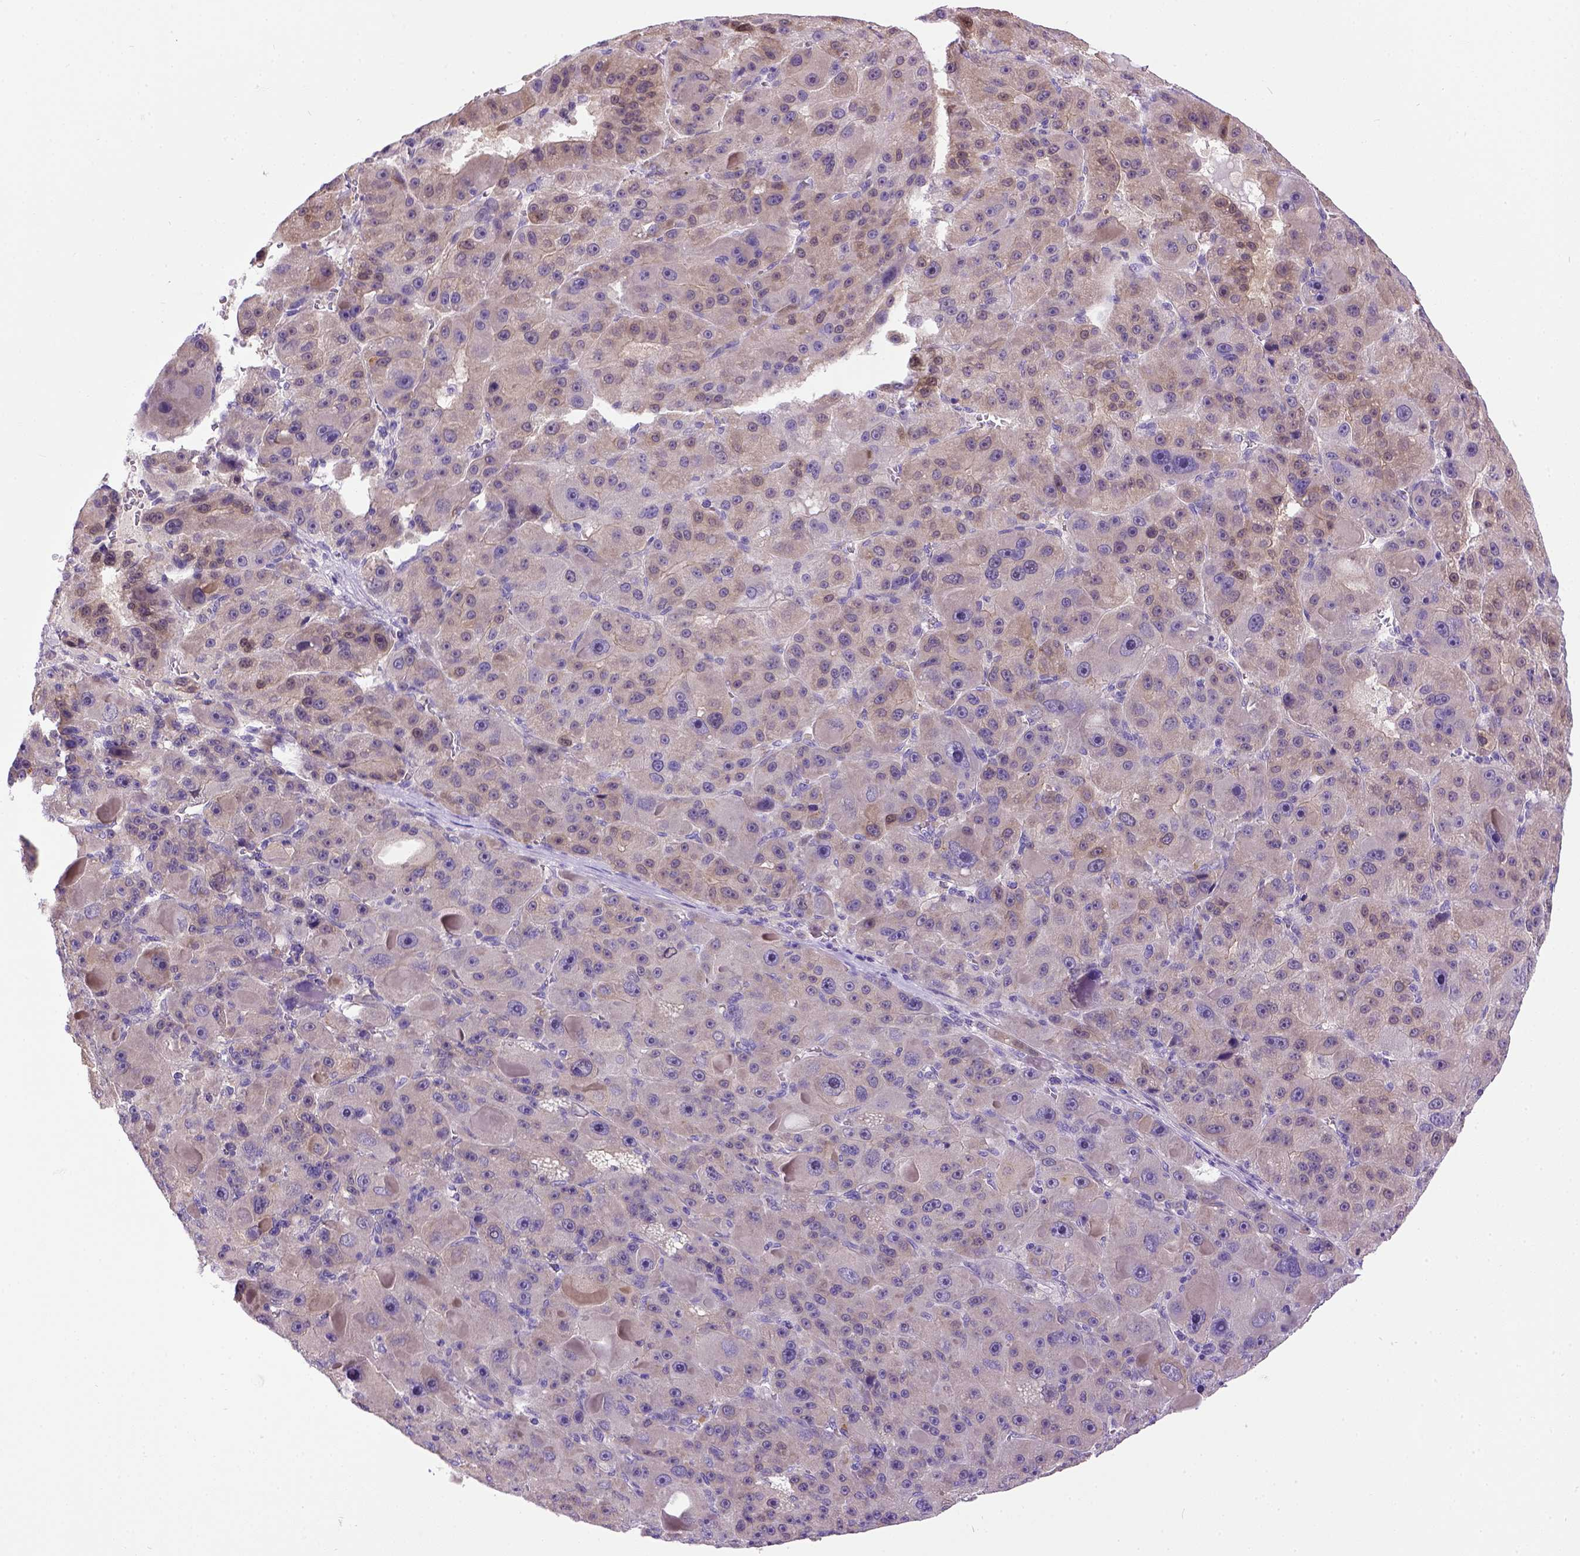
{"staining": {"intensity": "weak", "quantity": "25%-75%", "location": "cytoplasmic/membranous"}, "tissue": "liver cancer", "cell_type": "Tumor cells", "image_type": "cancer", "snomed": [{"axis": "morphology", "description": "Carcinoma, Hepatocellular, NOS"}, {"axis": "topography", "description": "Liver"}], "caption": "Immunohistochemistry (IHC) staining of liver cancer (hepatocellular carcinoma), which exhibits low levels of weak cytoplasmic/membranous expression in approximately 25%-75% of tumor cells indicating weak cytoplasmic/membranous protein staining. The staining was performed using DAB (brown) for protein detection and nuclei were counterstained in hematoxylin (blue).", "gene": "NEK5", "patient": {"sex": "male", "age": 76}}